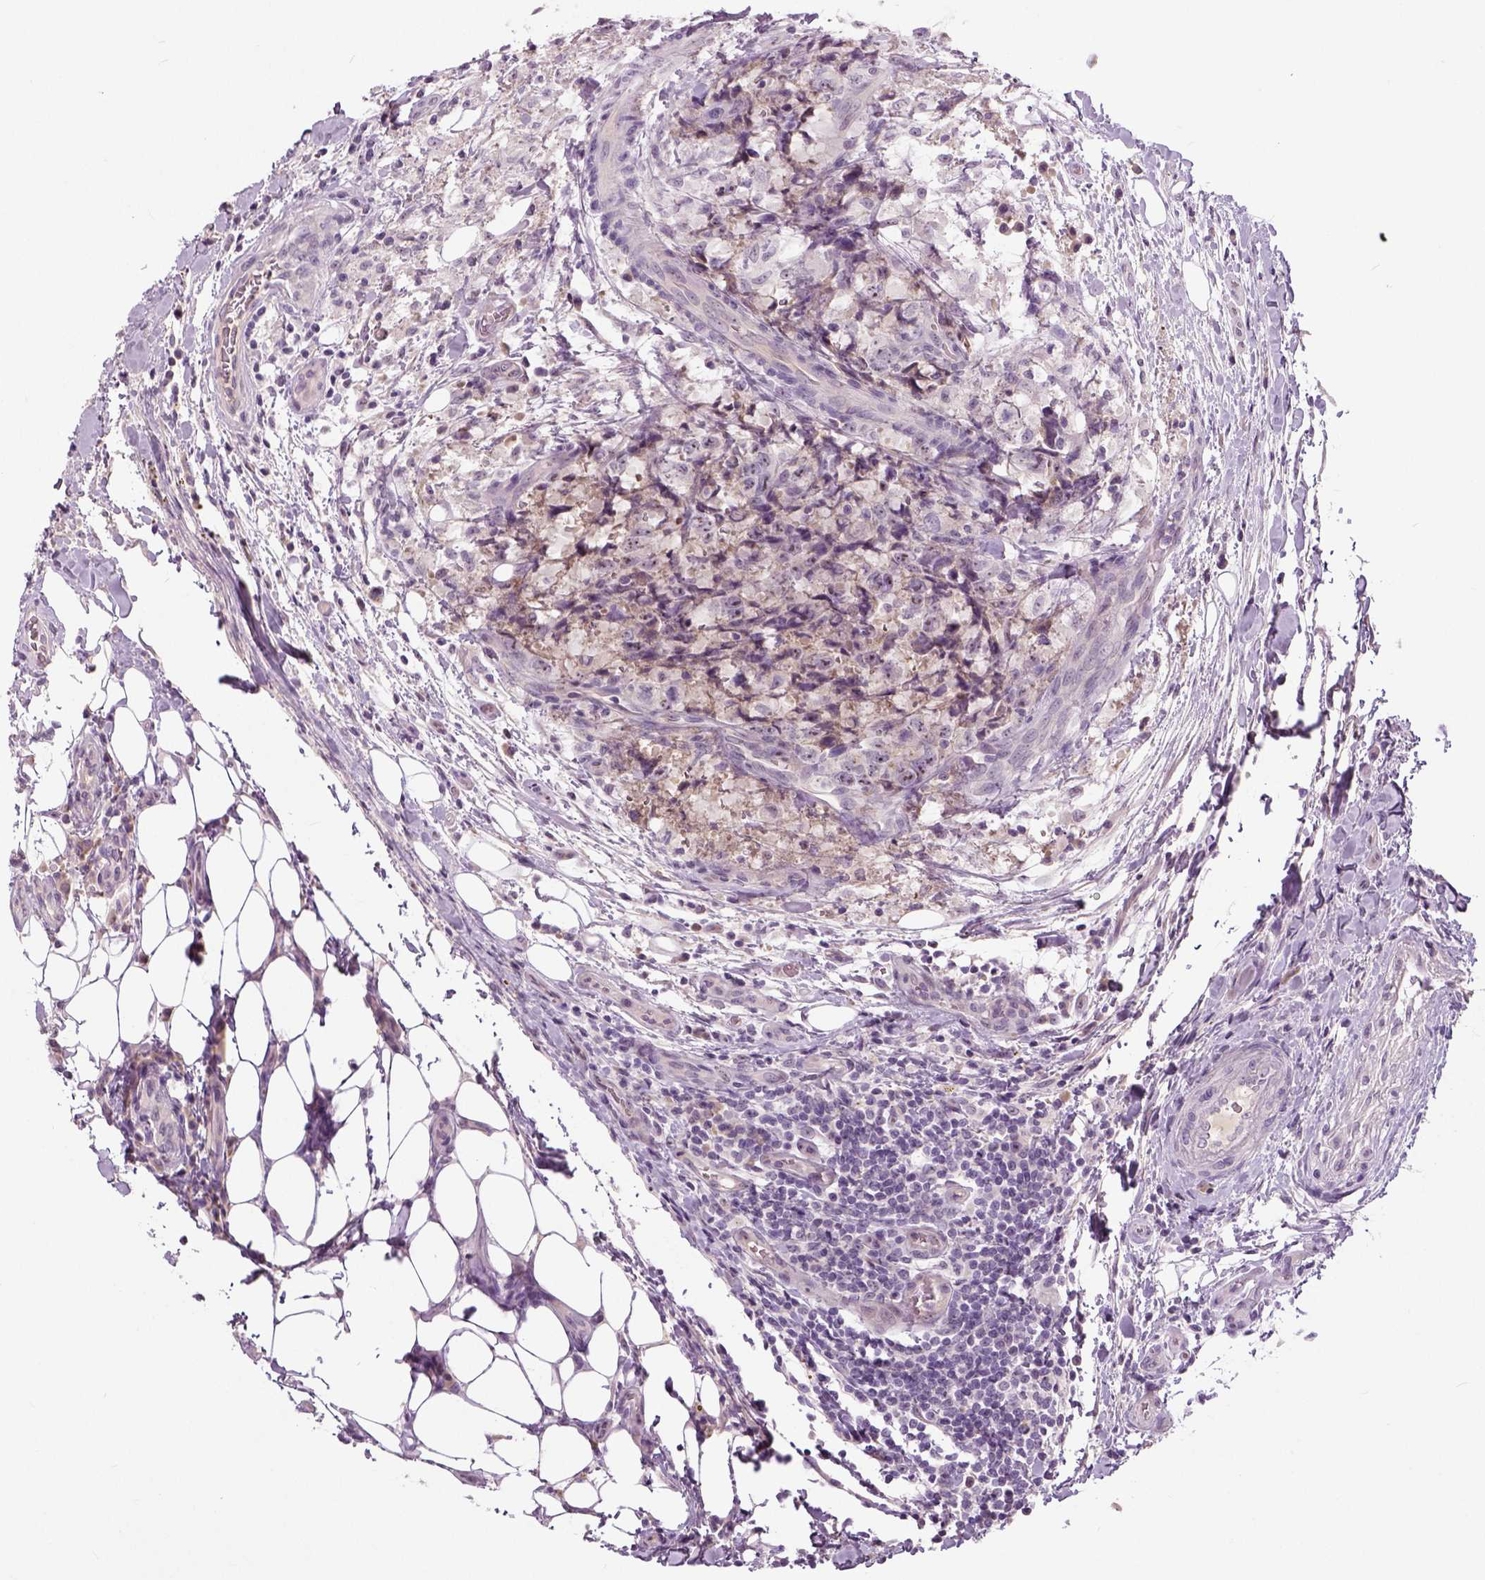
{"staining": {"intensity": "negative", "quantity": "none", "location": "none"}, "tissue": "testis cancer", "cell_type": "Tumor cells", "image_type": "cancer", "snomed": [{"axis": "morphology", "description": "Carcinoma, Embryonal, NOS"}, {"axis": "topography", "description": "Testis"}], "caption": "Immunohistochemical staining of embryonal carcinoma (testis) reveals no significant expression in tumor cells.", "gene": "NECAB1", "patient": {"sex": "male", "age": 24}}